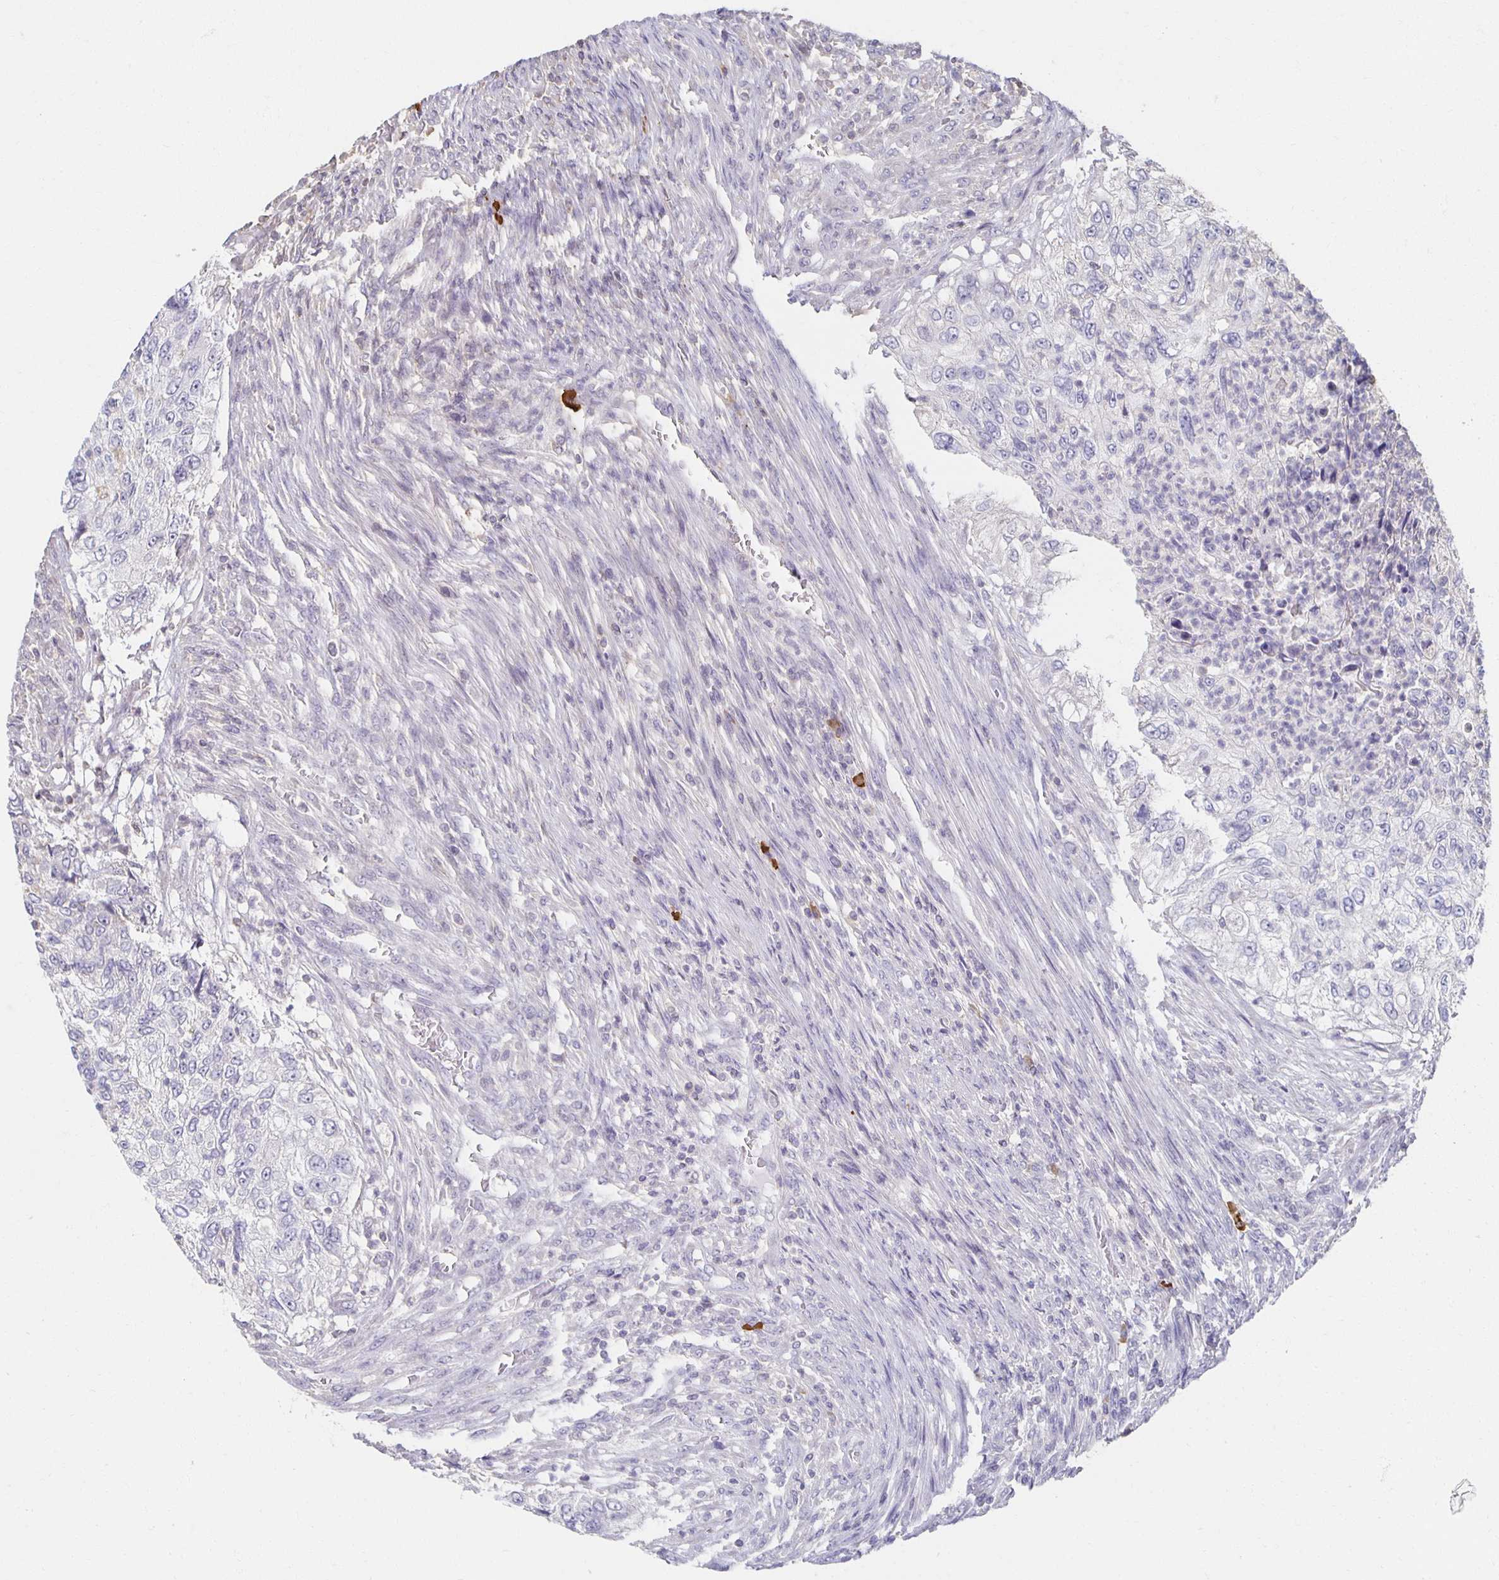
{"staining": {"intensity": "negative", "quantity": "none", "location": "none"}, "tissue": "urothelial cancer", "cell_type": "Tumor cells", "image_type": "cancer", "snomed": [{"axis": "morphology", "description": "Urothelial carcinoma, High grade"}, {"axis": "topography", "description": "Urinary bladder"}], "caption": "Urothelial cancer was stained to show a protein in brown. There is no significant expression in tumor cells.", "gene": "ZNF692", "patient": {"sex": "female", "age": 60}}